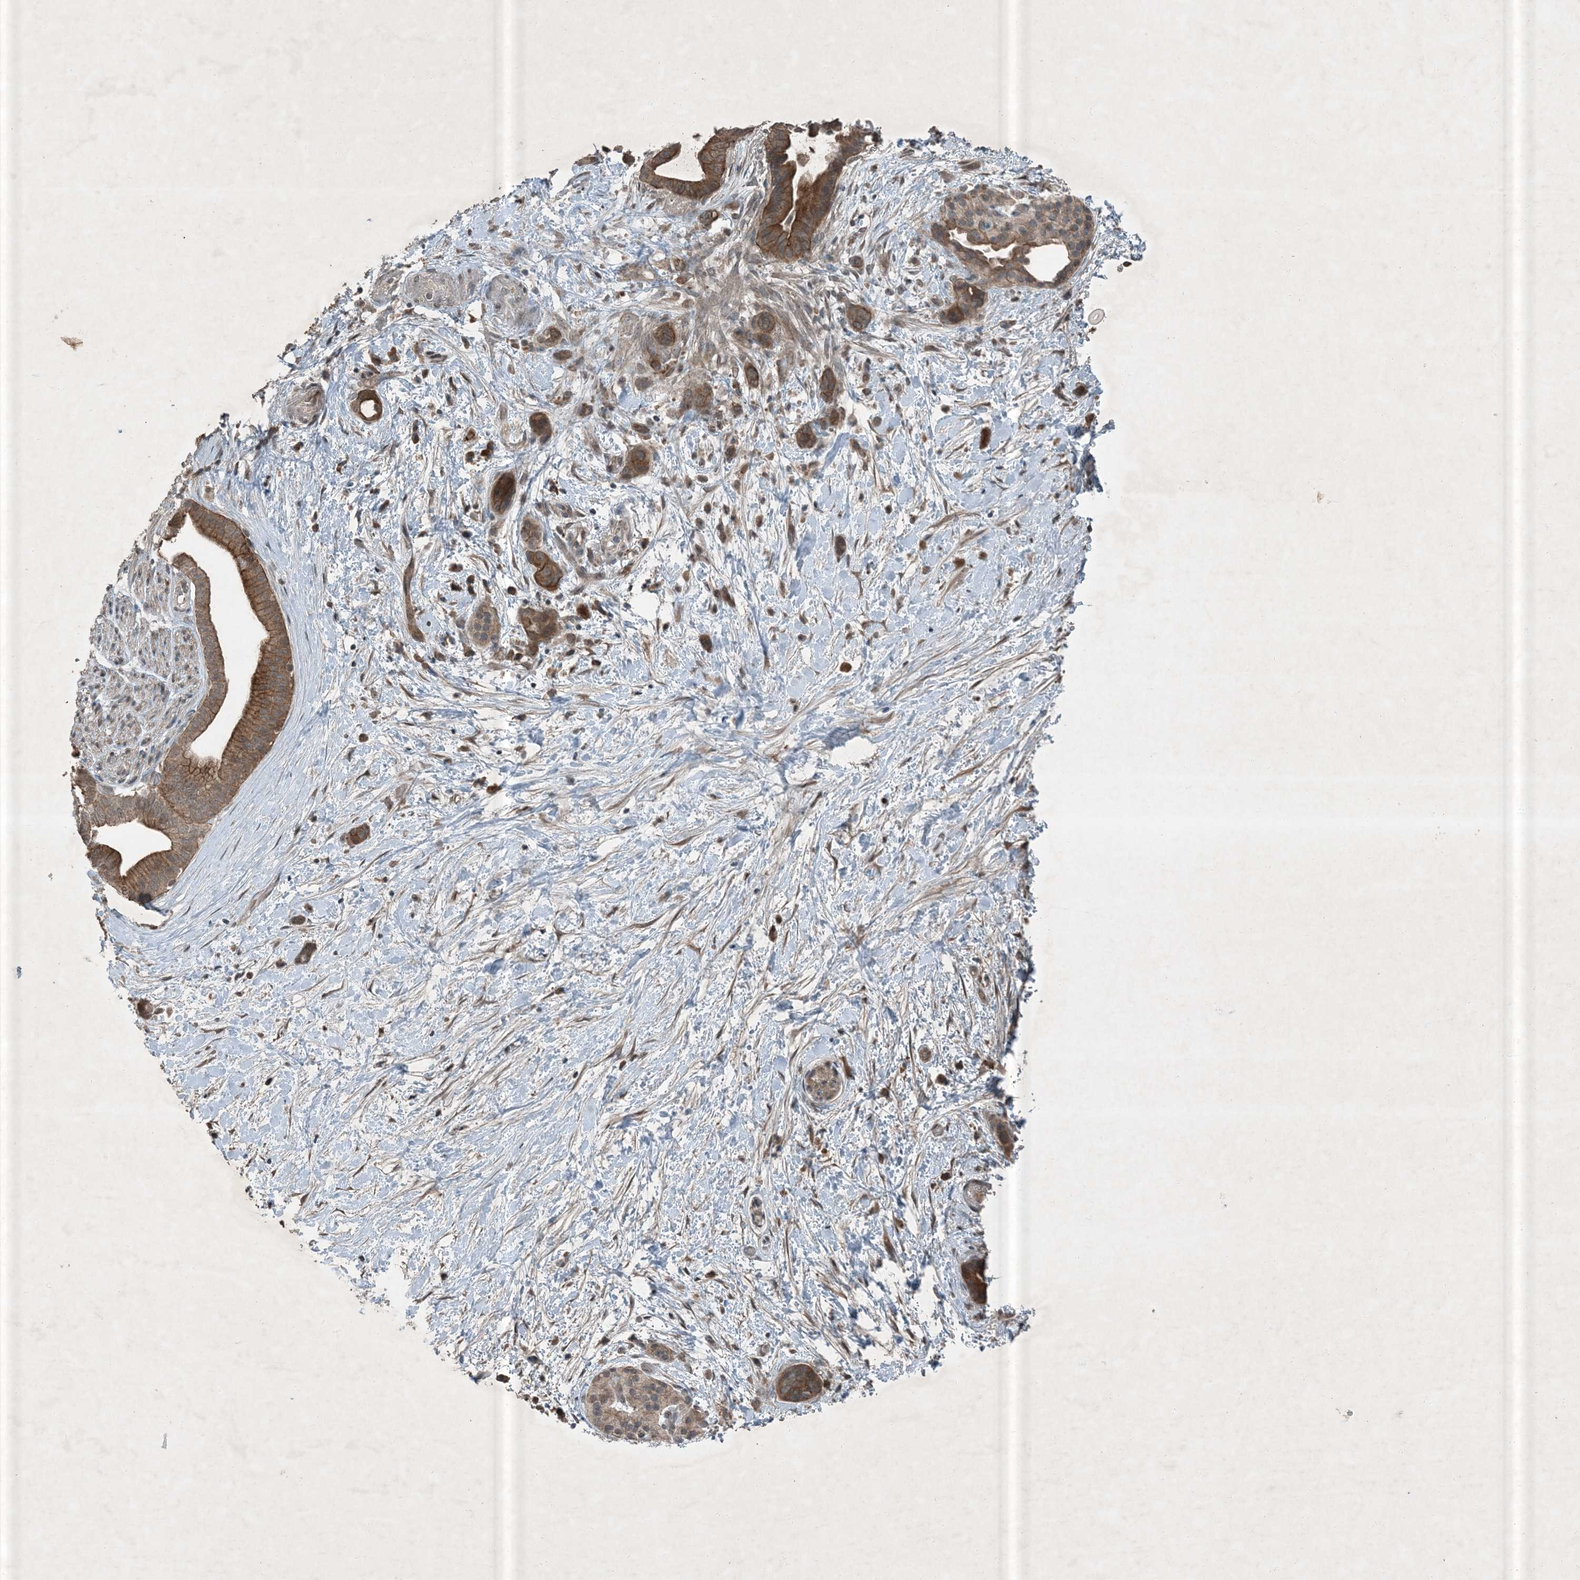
{"staining": {"intensity": "moderate", "quantity": ">75%", "location": "cytoplasmic/membranous"}, "tissue": "pancreatic cancer", "cell_type": "Tumor cells", "image_type": "cancer", "snomed": [{"axis": "morphology", "description": "Normal tissue, NOS"}, {"axis": "morphology", "description": "Adenocarcinoma, NOS"}, {"axis": "topography", "description": "Pancreas"}, {"axis": "topography", "description": "Peripheral nerve tissue"}], "caption": "Immunohistochemistry (IHC) photomicrograph of neoplastic tissue: pancreatic cancer (adenocarcinoma) stained using IHC shows medium levels of moderate protein expression localized specifically in the cytoplasmic/membranous of tumor cells, appearing as a cytoplasmic/membranous brown color.", "gene": "MDN1", "patient": {"sex": "female", "age": 63}}